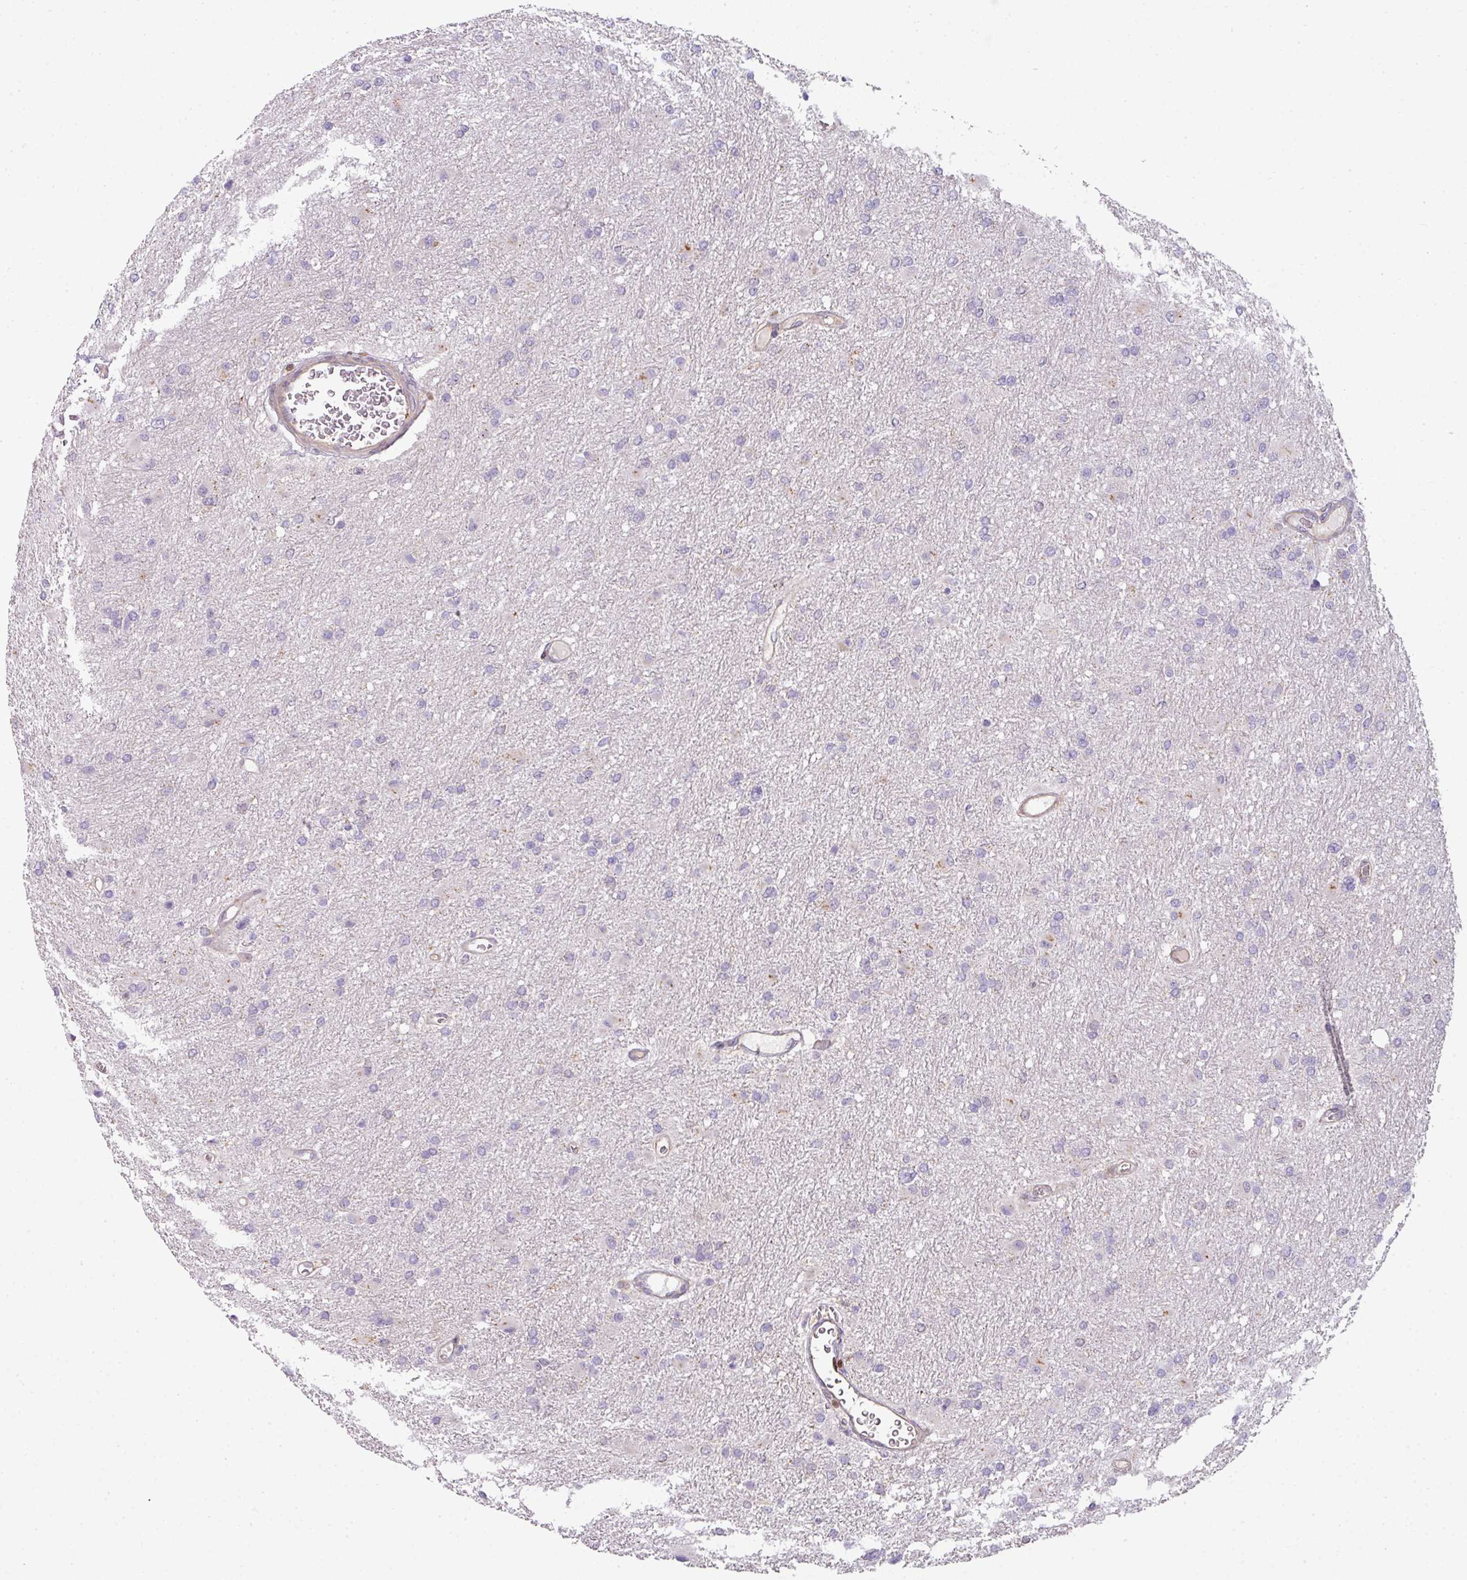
{"staining": {"intensity": "negative", "quantity": "none", "location": "none"}, "tissue": "glioma", "cell_type": "Tumor cells", "image_type": "cancer", "snomed": [{"axis": "morphology", "description": "Glioma, malignant, High grade"}, {"axis": "topography", "description": "Cerebral cortex"}], "caption": "IHC image of human glioma stained for a protein (brown), which exhibits no expression in tumor cells. (DAB immunohistochemistry visualized using brightfield microscopy, high magnification).", "gene": "STAT5A", "patient": {"sex": "female", "age": 36}}